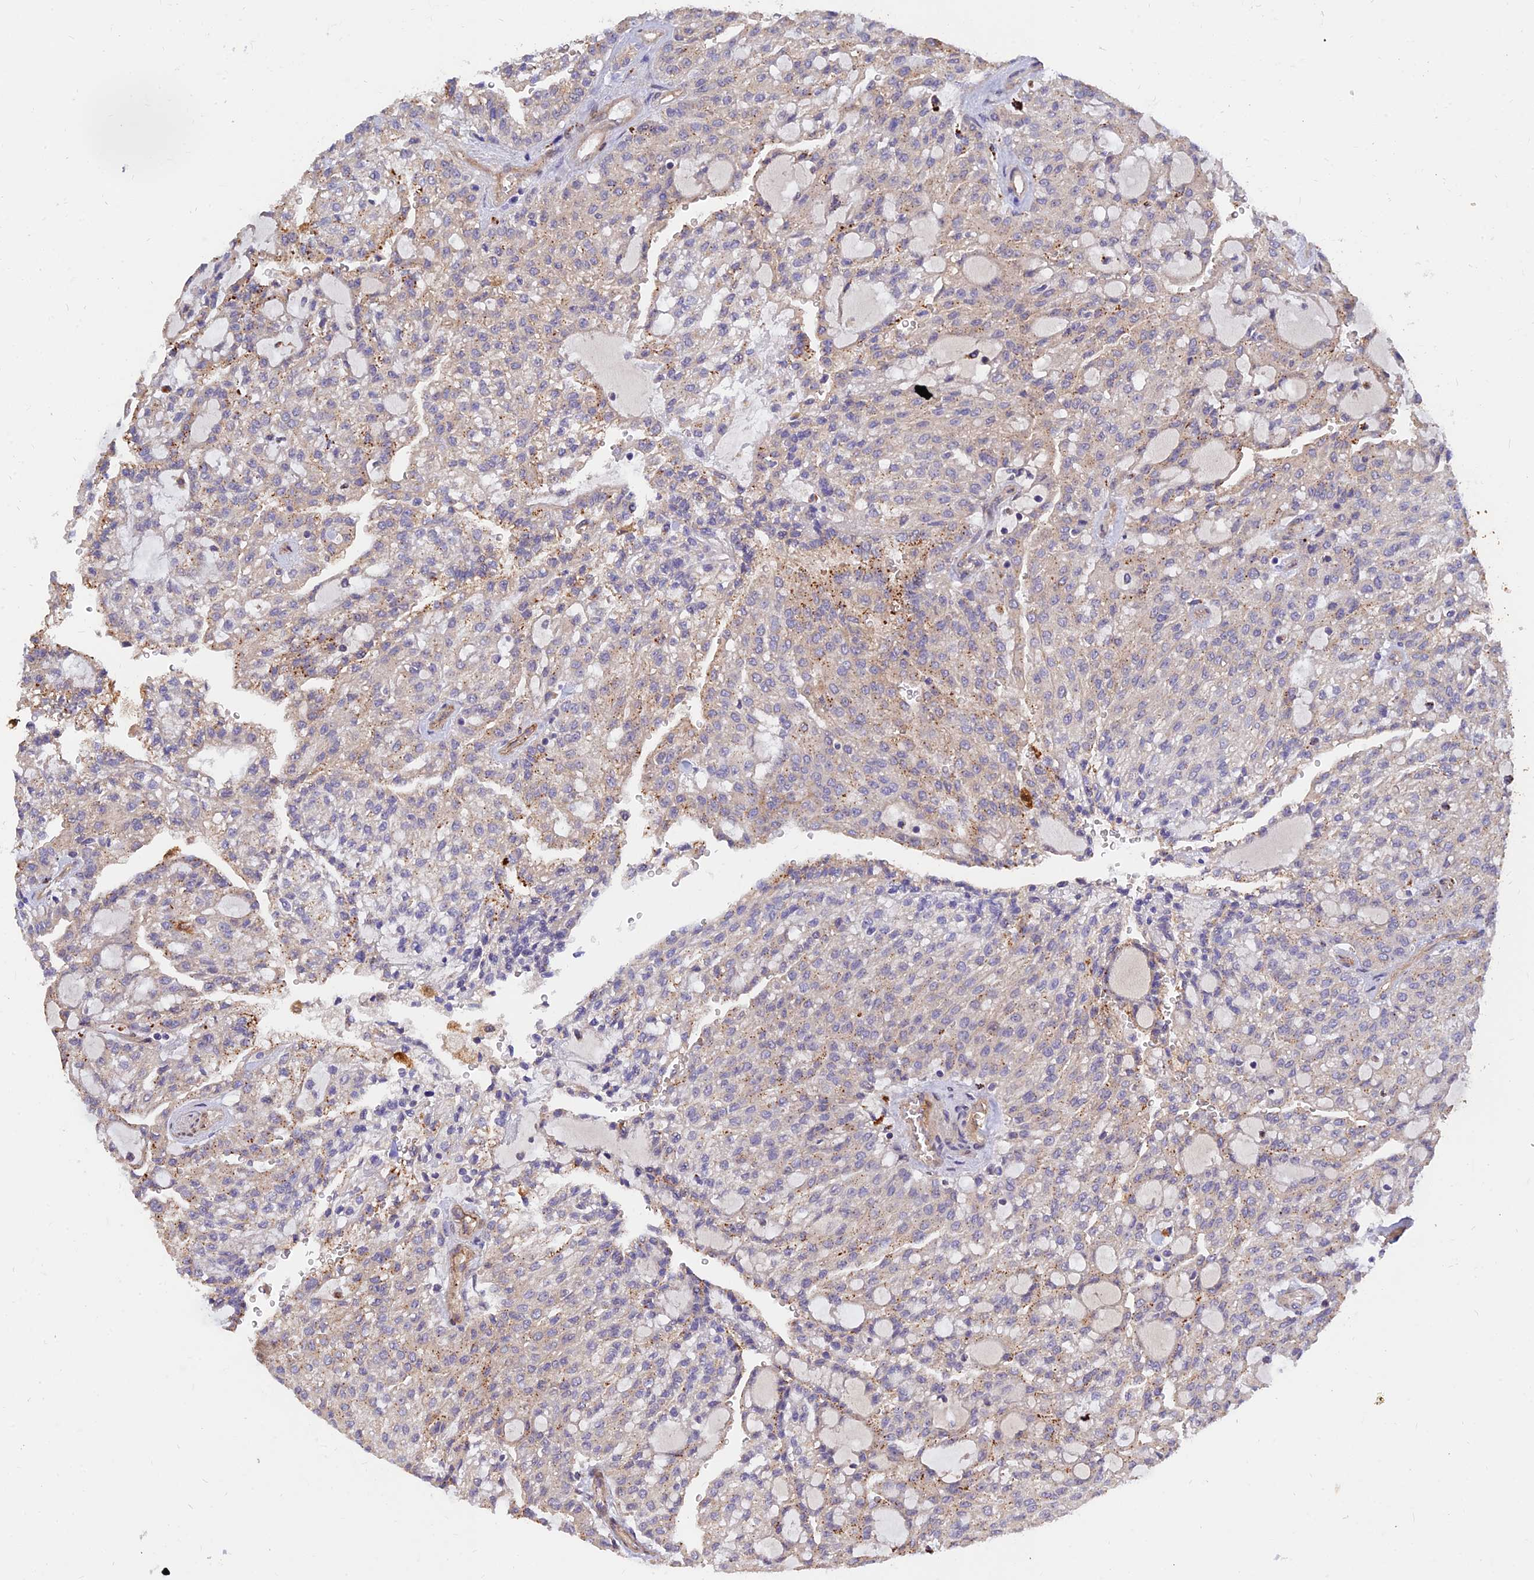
{"staining": {"intensity": "moderate", "quantity": "<25%", "location": "cytoplasmic/membranous"}, "tissue": "renal cancer", "cell_type": "Tumor cells", "image_type": "cancer", "snomed": [{"axis": "morphology", "description": "Adenocarcinoma, NOS"}, {"axis": "topography", "description": "Kidney"}], "caption": "The immunohistochemical stain labels moderate cytoplasmic/membranous staining in tumor cells of renal cancer tissue.", "gene": "MRPL35", "patient": {"sex": "male", "age": 63}}